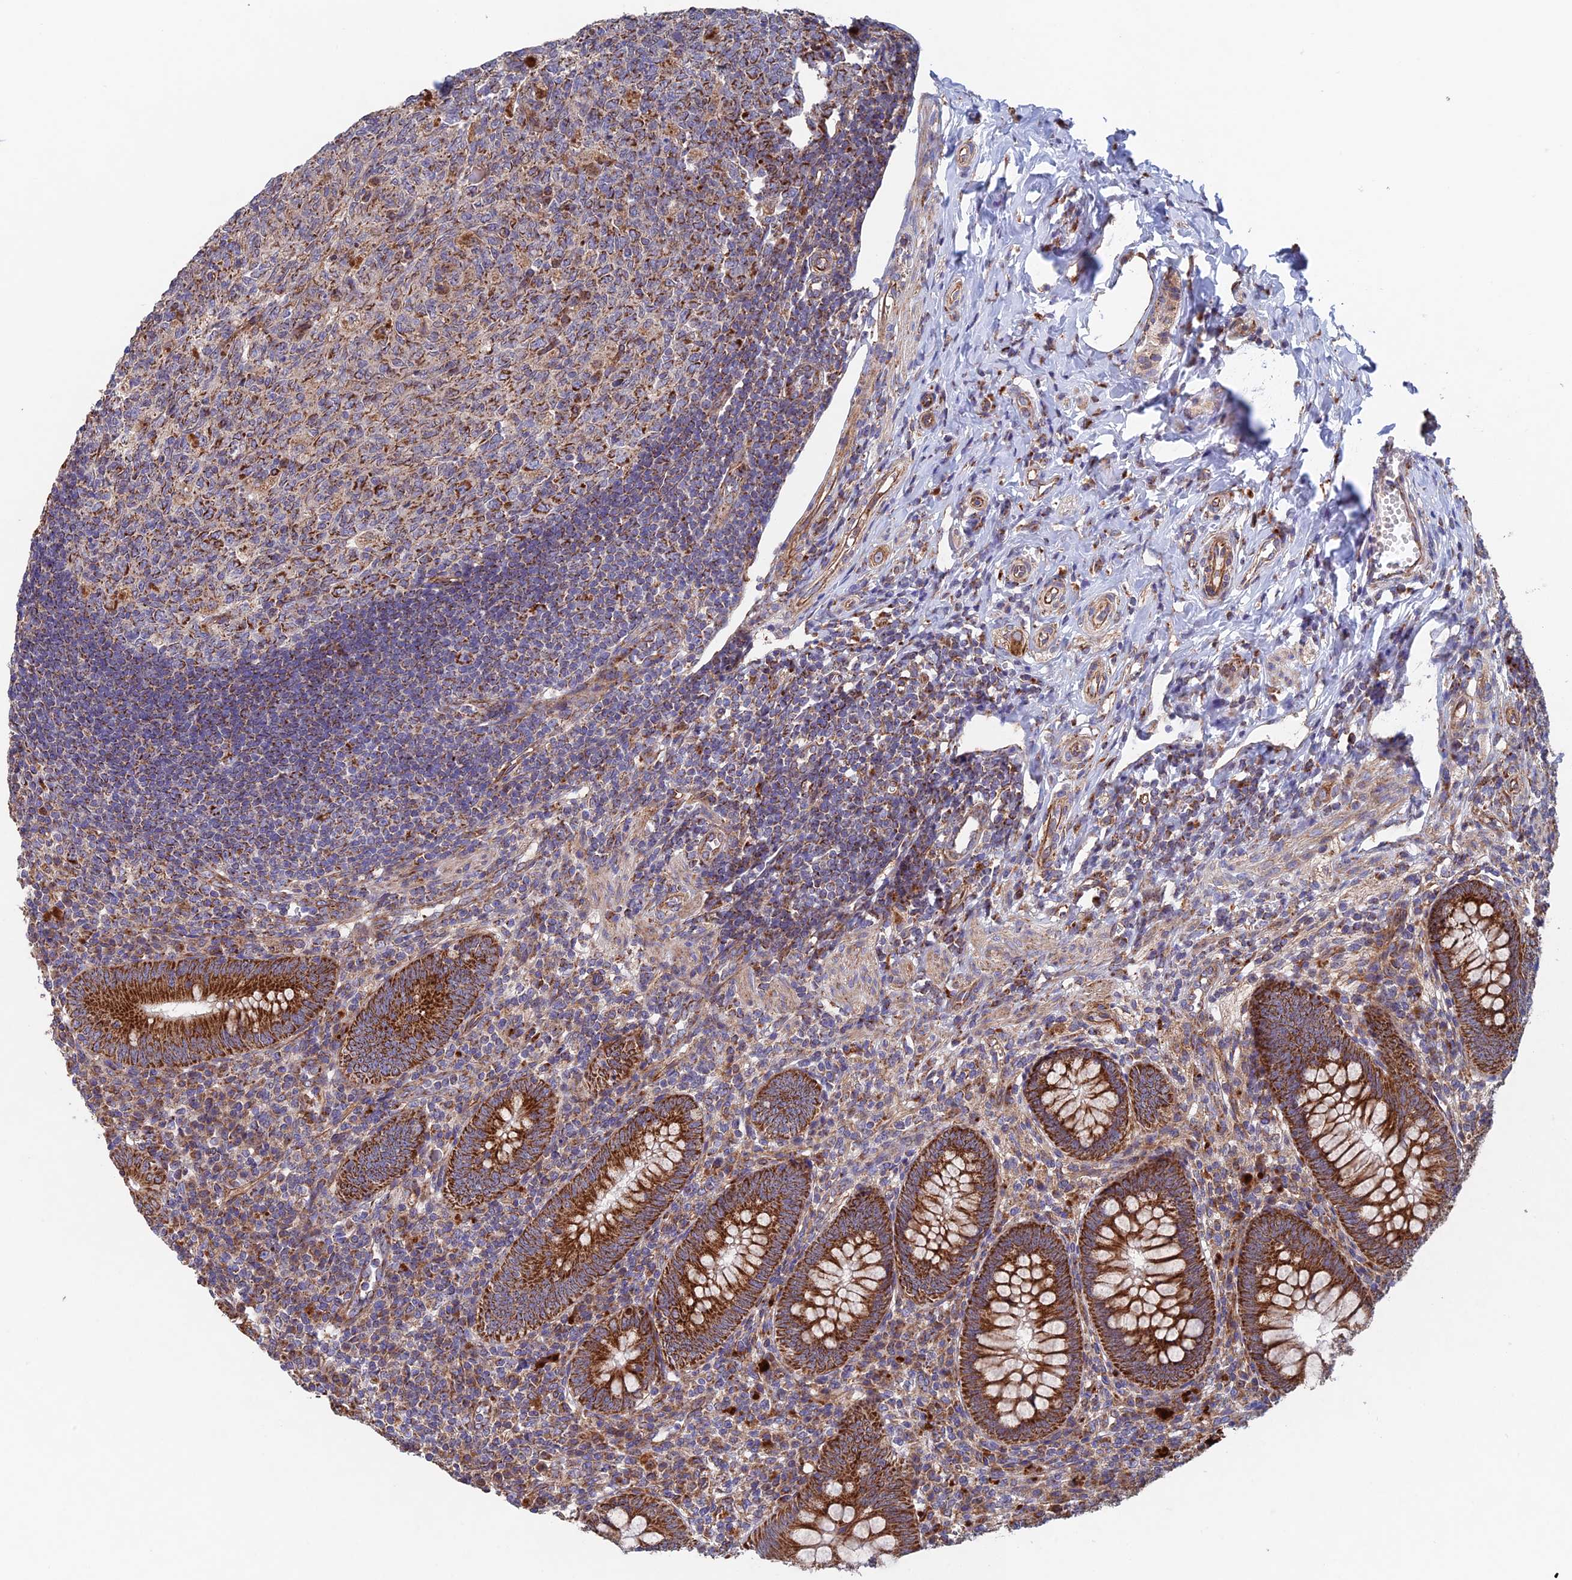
{"staining": {"intensity": "strong", "quantity": ">75%", "location": "cytoplasmic/membranous"}, "tissue": "appendix", "cell_type": "Glandular cells", "image_type": "normal", "snomed": [{"axis": "morphology", "description": "Normal tissue, NOS"}, {"axis": "topography", "description": "Appendix"}], "caption": "Unremarkable appendix demonstrates strong cytoplasmic/membranous expression in about >75% of glandular cells, visualized by immunohistochemistry.", "gene": "MRPL1", "patient": {"sex": "male", "age": 14}}